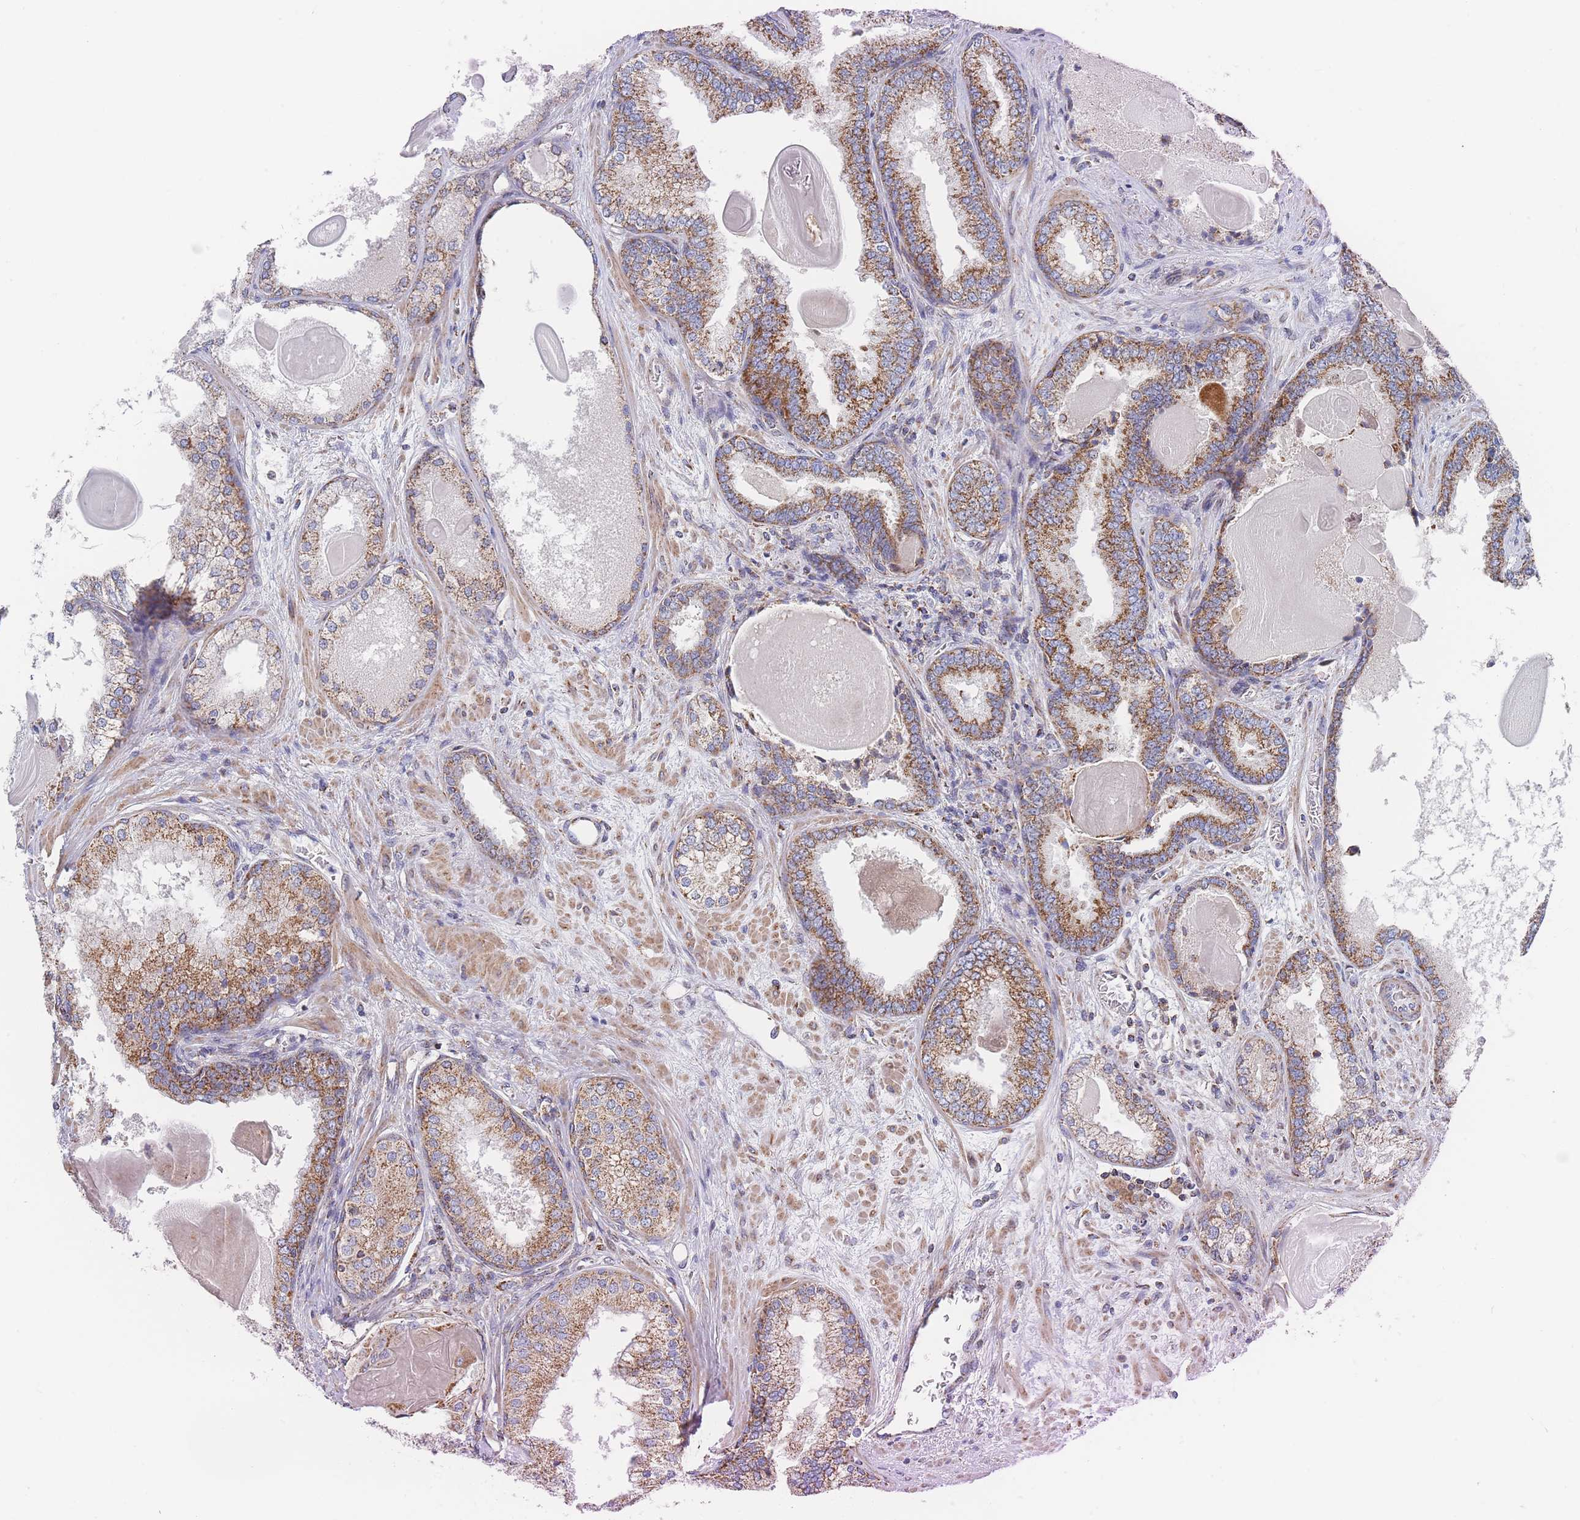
{"staining": {"intensity": "moderate", "quantity": ">75%", "location": "cytoplasmic/membranous"}, "tissue": "prostate cancer", "cell_type": "Tumor cells", "image_type": "cancer", "snomed": [{"axis": "morphology", "description": "Adenocarcinoma, High grade"}, {"axis": "topography", "description": "Prostate"}], "caption": "IHC image of prostate cancer stained for a protein (brown), which exhibits medium levels of moderate cytoplasmic/membranous staining in approximately >75% of tumor cells.", "gene": "IKZF4", "patient": {"sex": "male", "age": 63}}